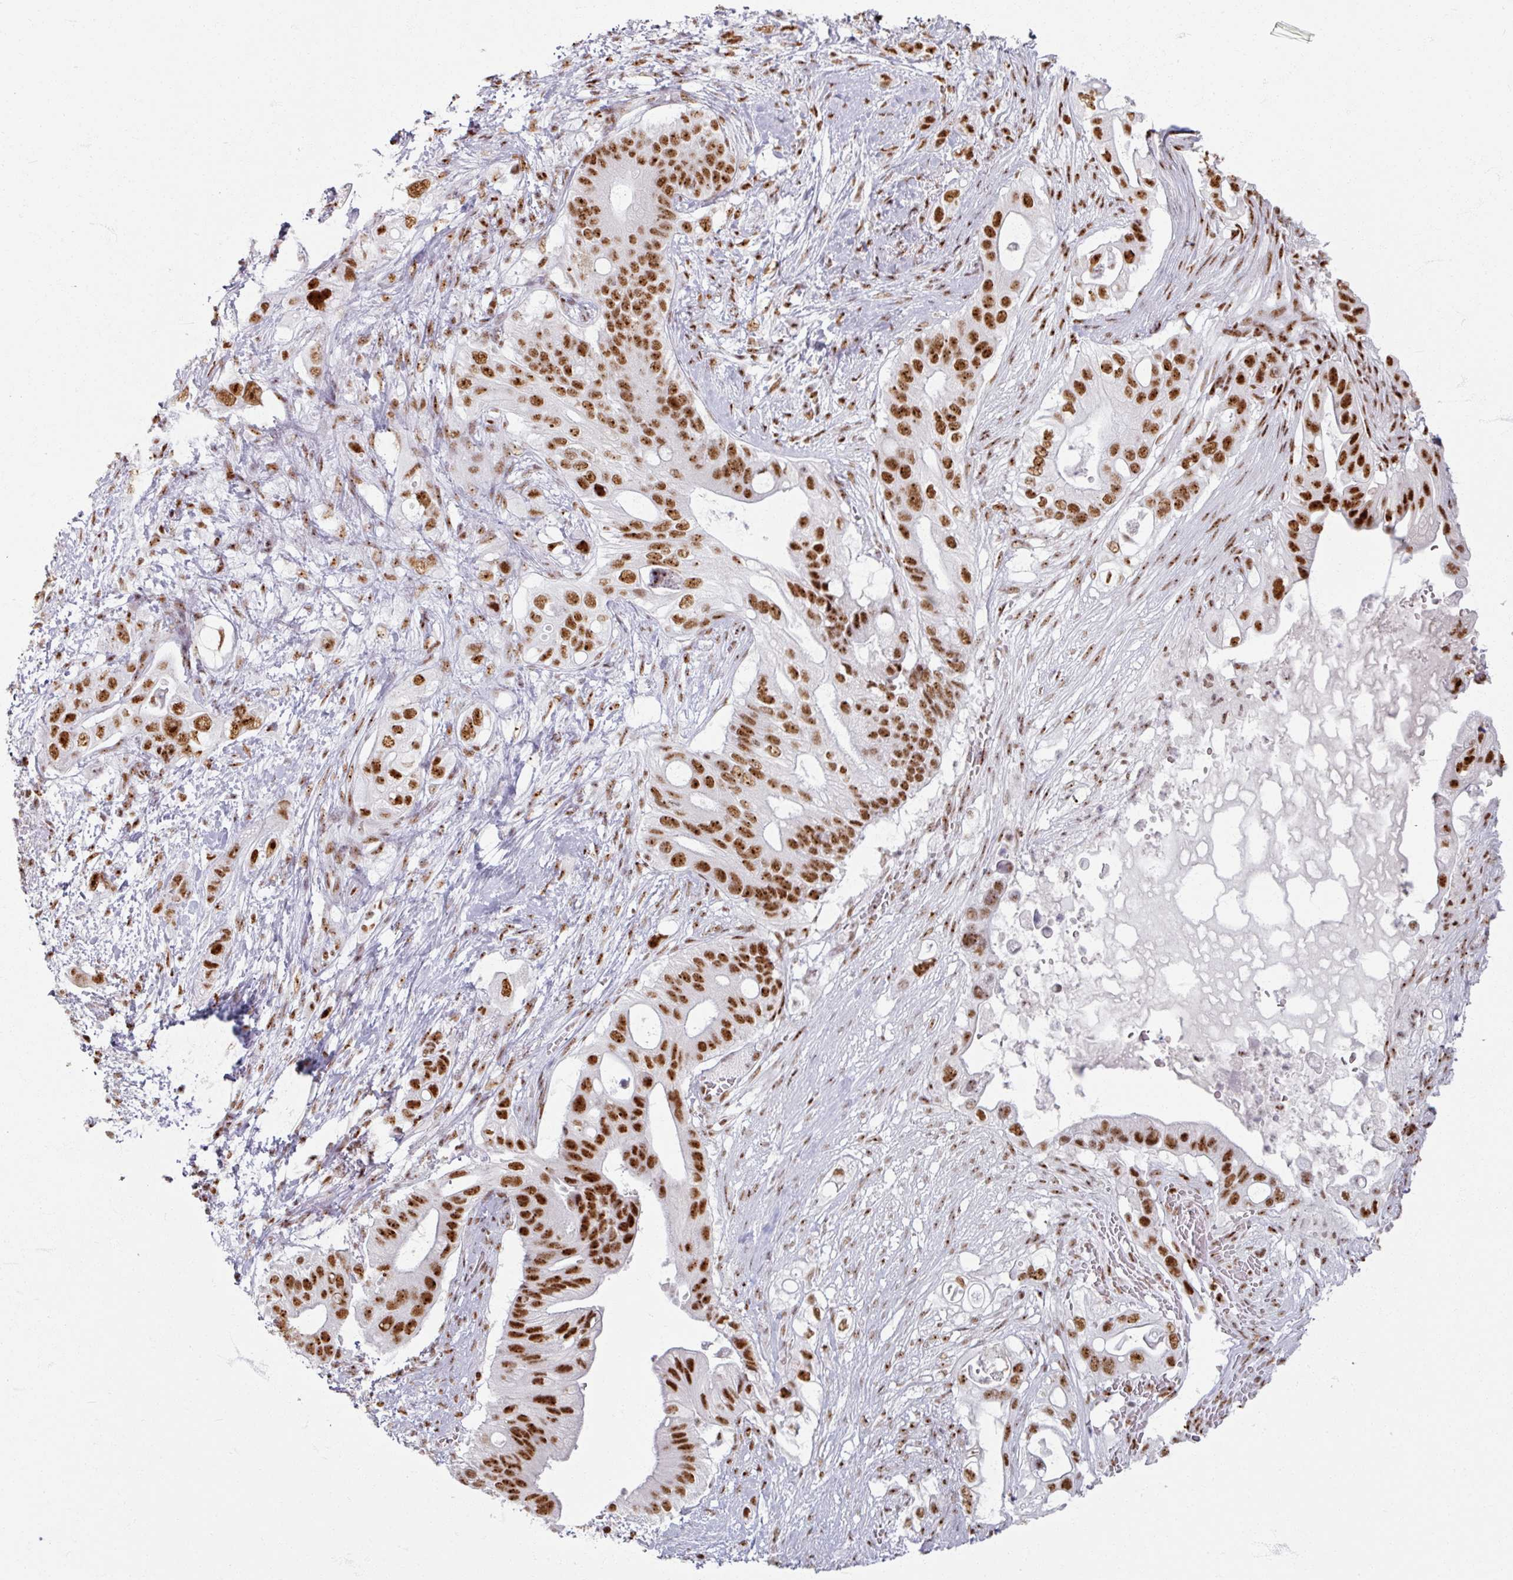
{"staining": {"intensity": "strong", "quantity": ">75%", "location": "nuclear"}, "tissue": "pancreatic cancer", "cell_type": "Tumor cells", "image_type": "cancer", "snomed": [{"axis": "morphology", "description": "Adenocarcinoma, NOS"}, {"axis": "topography", "description": "Pancreas"}], "caption": "IHC histopathology image of human pancreatic adenocarcinoma stained for a protein (brown), which reveals high levels of strong nuclear positivity in about >75% of tumor cells.", "gene": "ADAR", "patient": {"sex": "female", "age": 72}}